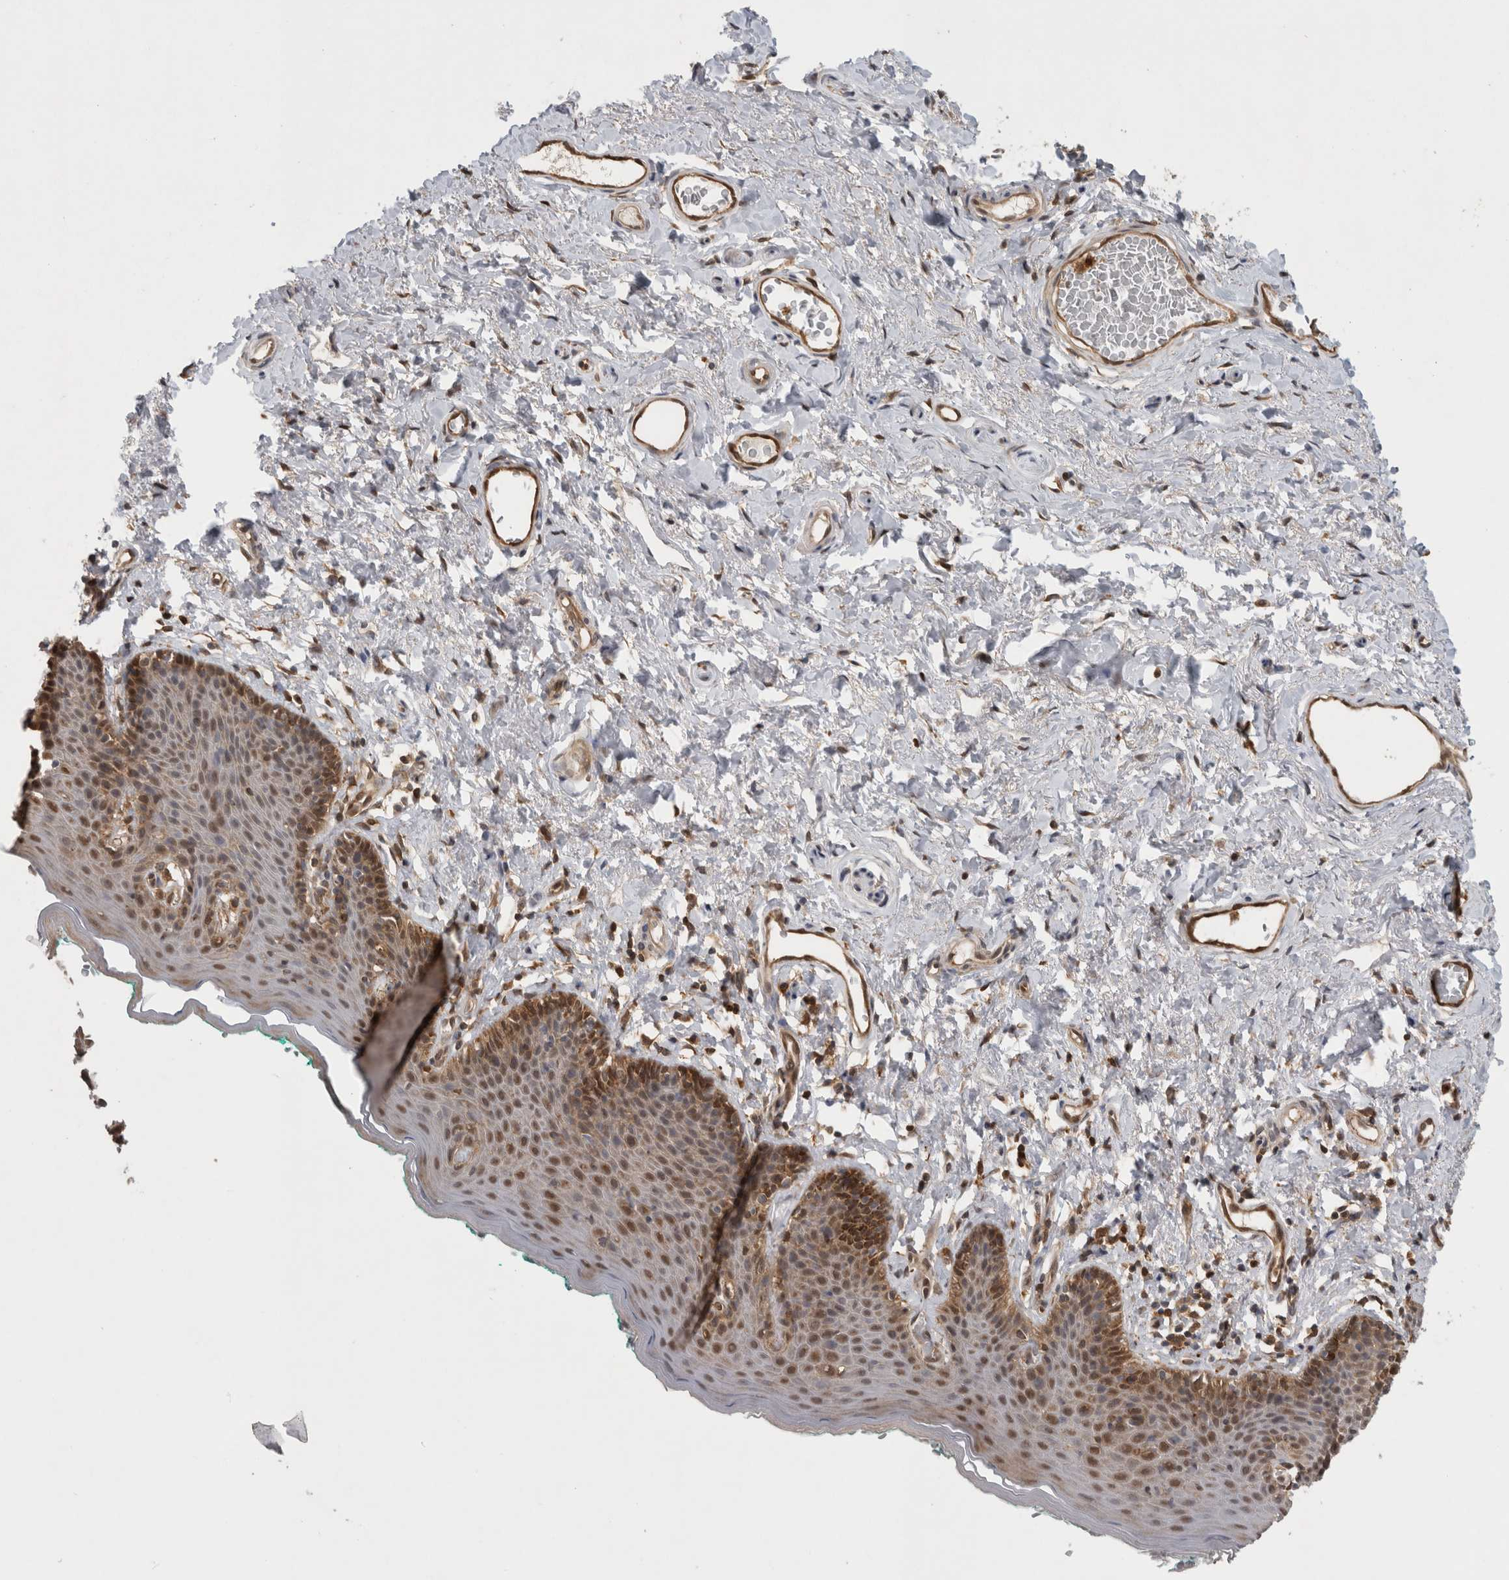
{"staining": {"intensity": "moderate", "quantity": ">75%", "location": "nuclear"}, "tissue": "skin", "cell_type": "Epidermal cells", "image_type": "normal", "snomed": [{"axis": "morphology", "description": "Normal tissue, NOS"}, {"axis": "topography", "description": "Vulva"}], "caption": "Protein analysis of benign skin reveals moderate nuclear expression in about >75% of epidermal cells.", "gene": "ASTN2", "patient": {"sex": "female", "age": 66}}